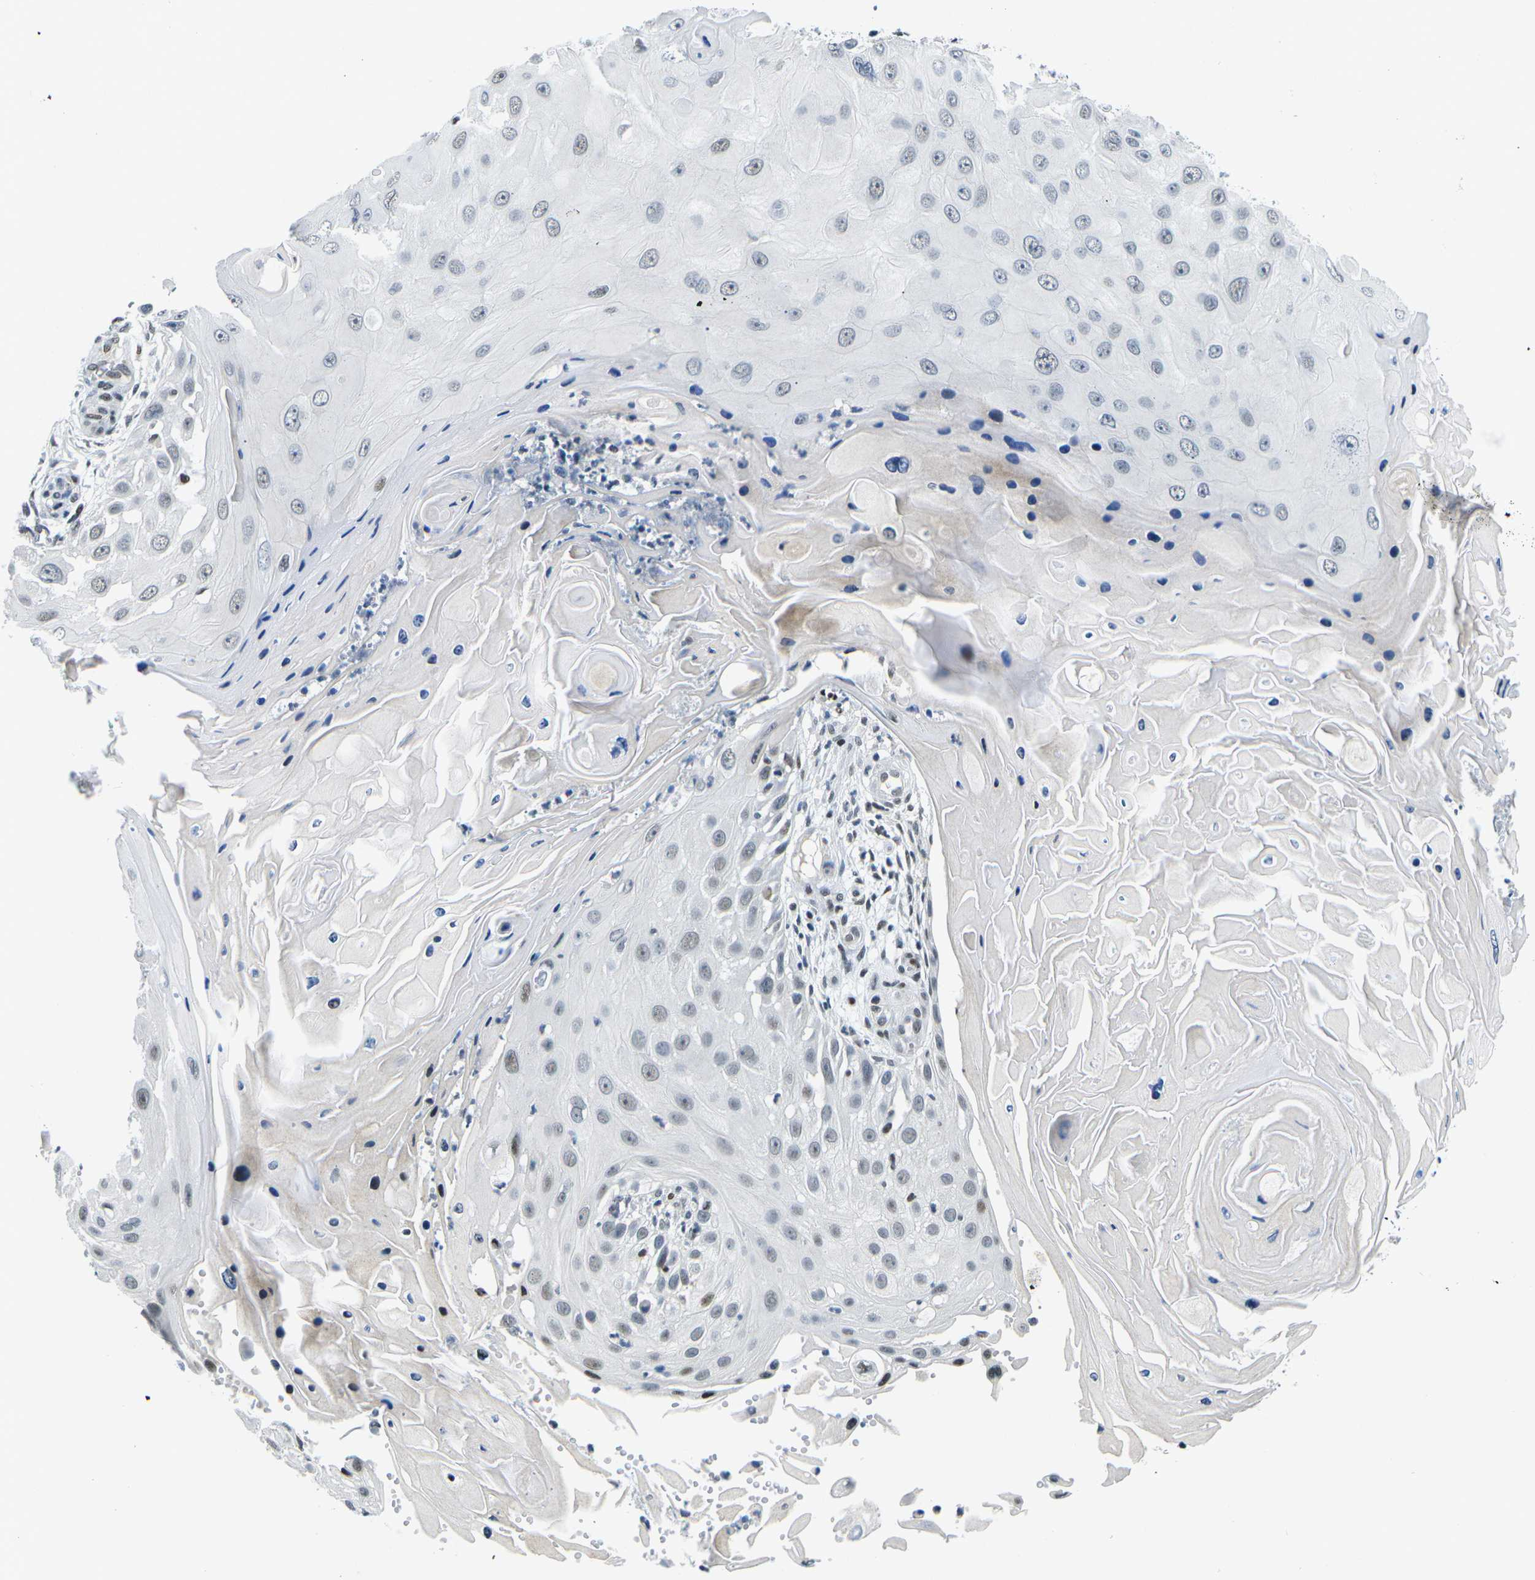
{"staining": {"intensity": "weak", "quantity": "<25%", "location": "nuclear"}, "tissue": "skin cancer", "cell_type": "Tumor cells", "image_type": "cancer", "snomed": [{"axis": "morphology", "description": "Squamous cell carcinoma, NOS"}, {"axis": "topography", "description": "Skin"}], "caption": "Squamous cell carcinoma (skin) was stained to show a protein in brown. There is no significant positivity in tumor cells. (Immunohistochemistry (ihc), brightfield microscopy, high magnification).", "gene": "PRPF8", "patient": {"sex": "female", "age": 44}}